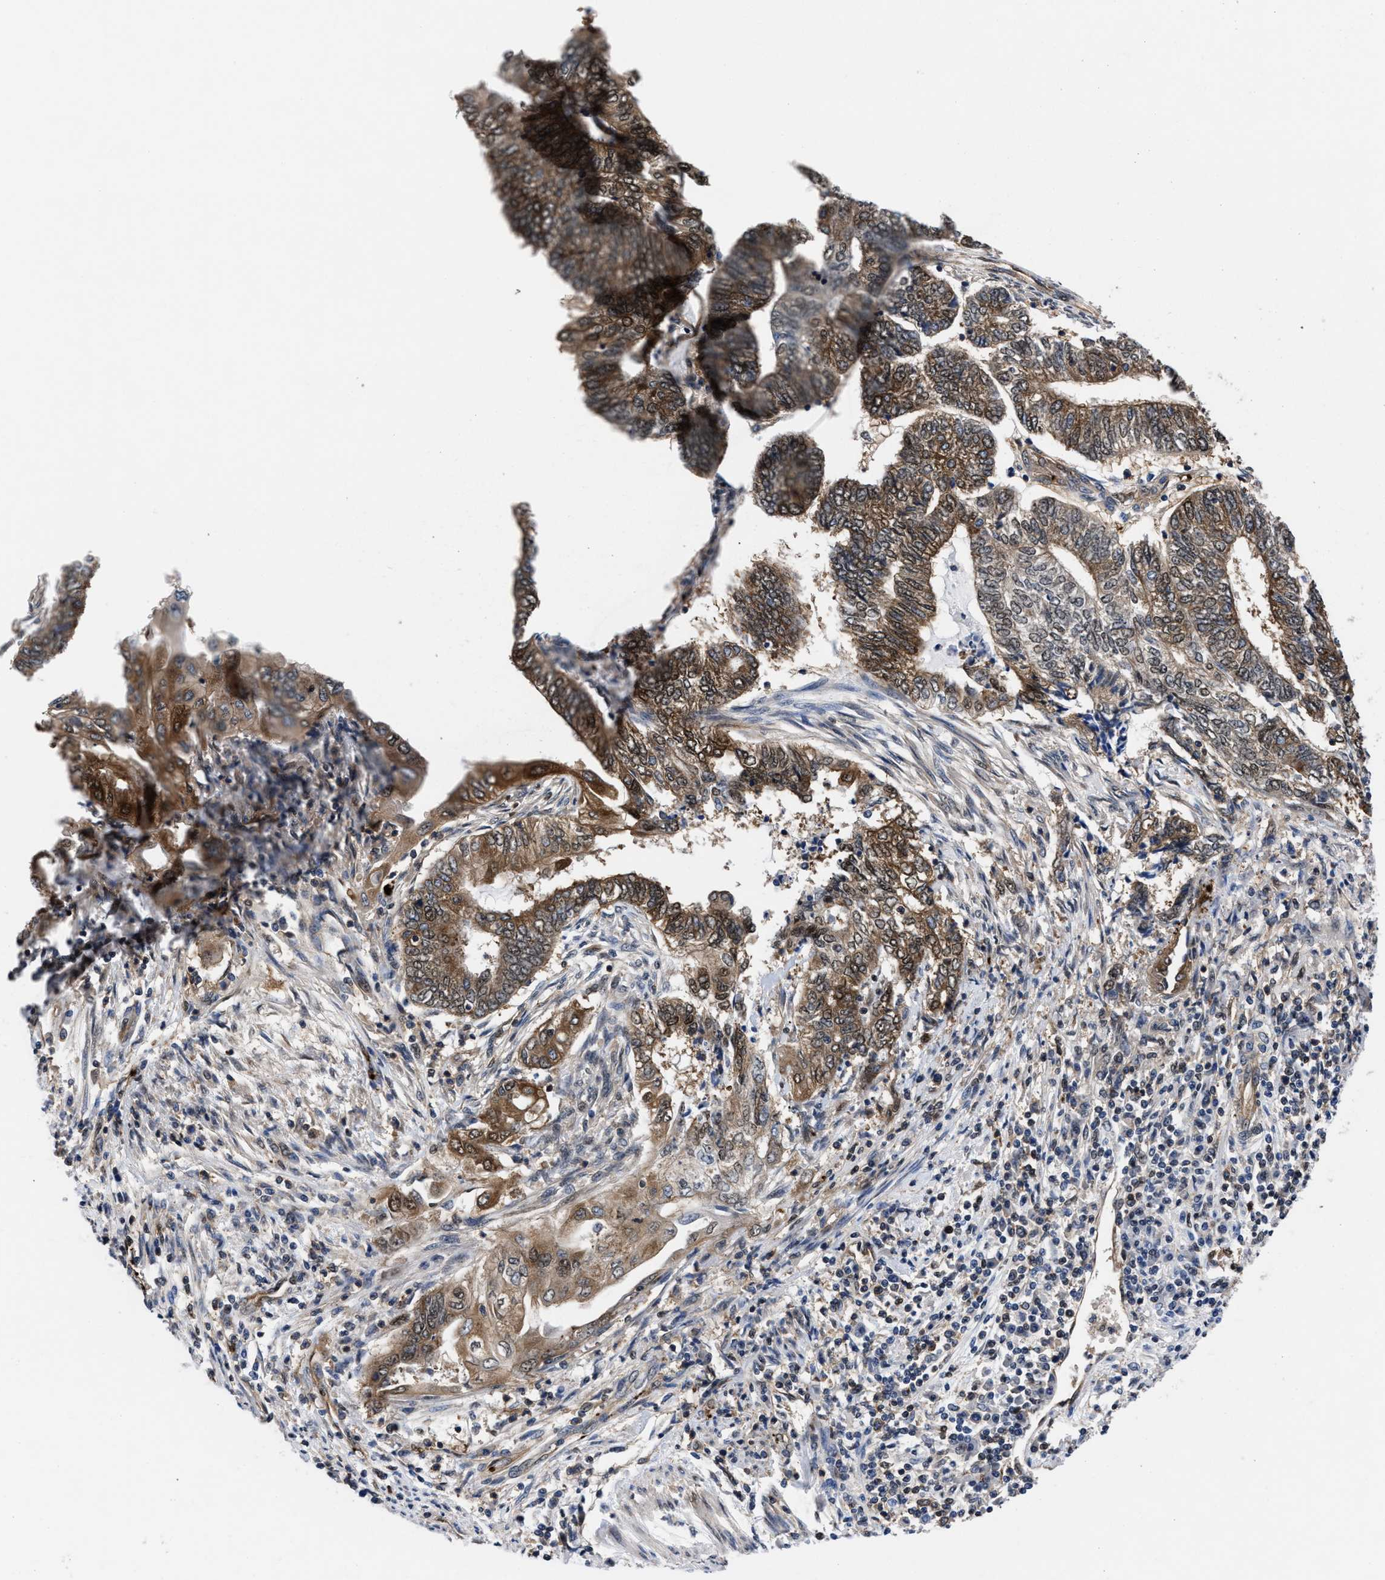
{"staining": {"intensity": "moderate", "quantity": ">75%", "location": "cytoplasmic/membranous"}, "tissue": "endometrial cancer", "cell_type": "Tumor cells", "image_type": "cancer", "snomed": [{"axis": "morphology", "description": "Adenocarcinoma, NOS"}, {"axis": "topography", "description": "Uterus"}, {"axis": "topography", "description": "Endometrium"}], "caption": "Immunohistochemical staining of endometrial cancer (adenocarcinoma) shows moderate cytoplasmic/membranous protein staining in about >75% of tumor cells.", "gene": "ACLY", "patient": {"sex": "female", "age": 70}}